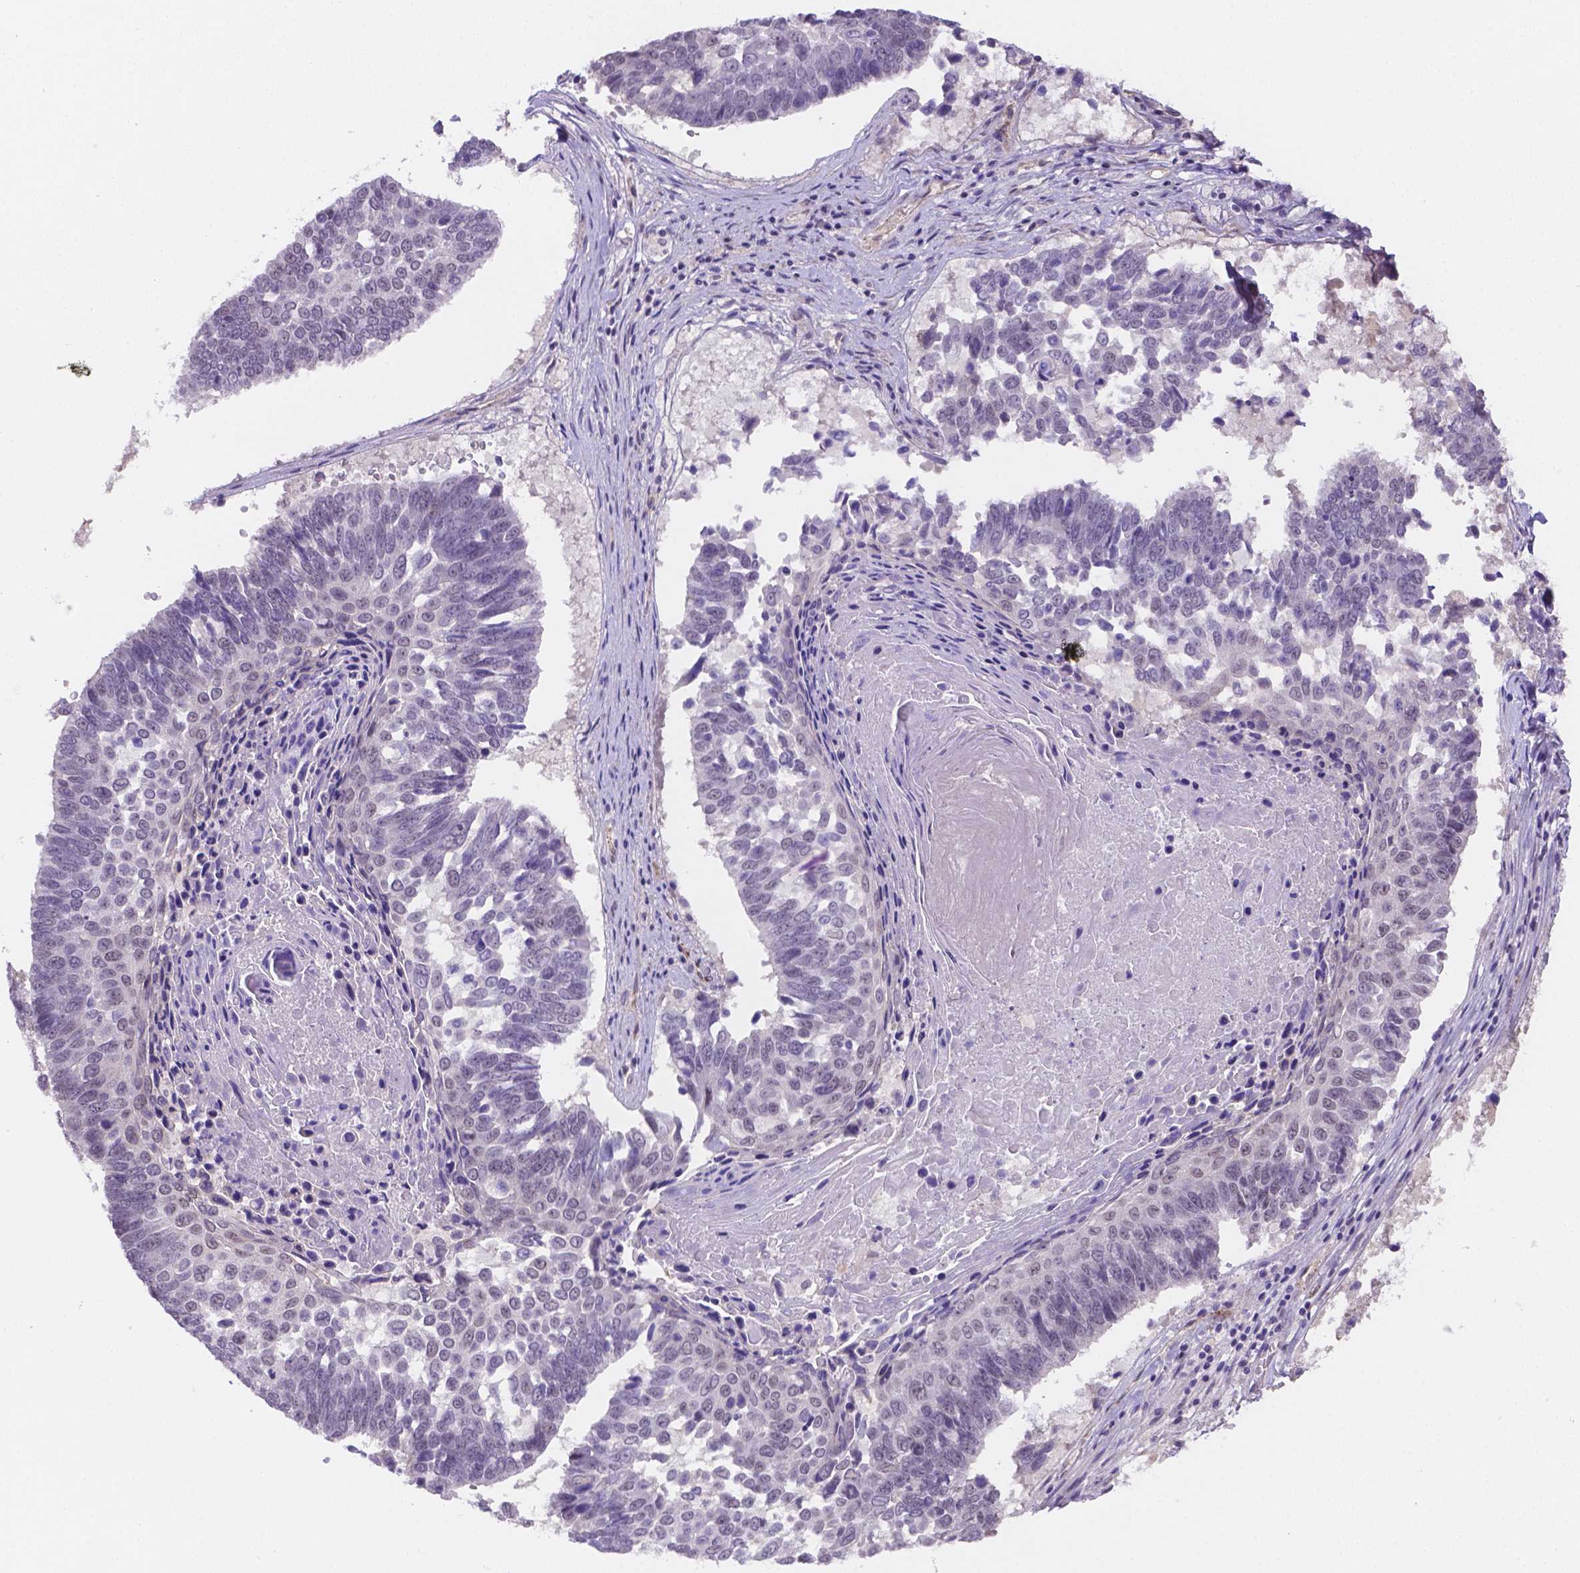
{"staining": {"intensity": "negative", "quantity": "none", "location": "none"}, "tissue": "lung cancer", "cell_type": "Tumor cells", "image_type": "cancer", "snomed": [{"axis": "morphology", "description": "Squamous cell carcinoma, NOS"}, {"axis": "topography", "description": "Lung"}], "caption": "The micrograph displays no significant staining in tumor cells of lung cancer.", "gene": "NXPE2", "patient": {"sex": "male", "age": 73}}